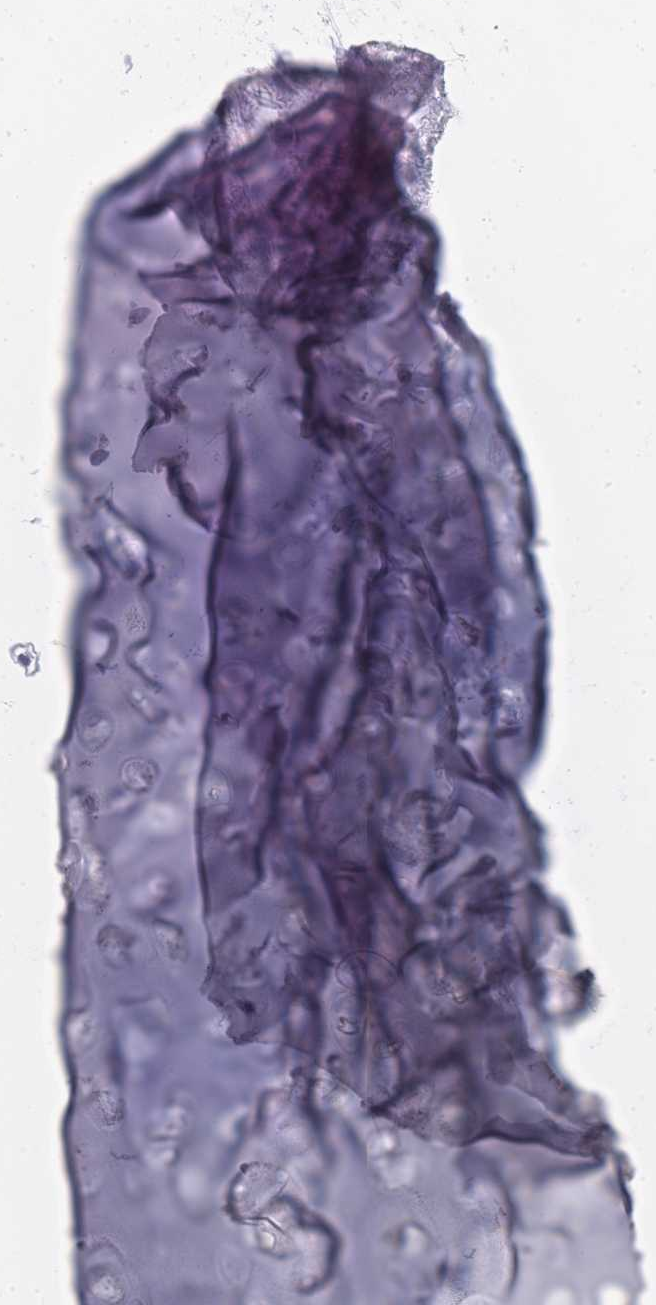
{"staining": {"intensity": "negative", "quantity": "none", "location": "none"}, "tissue": "adipose tissue", "cell_type": "Adipocytes", "image_type": "normal", "snomed": [{"axis": "morphology", "description": "Normal tissue, NOS"}, {"axis": "topography", "description": "Cartilage tissue"}, {"axis": "topography", "description": "Bronchus"}], "caption": "IHC photomicrograph of benign adipose tissue stained for a protein (brown), which exhibits no positivity in adipocytes.", "gene": "IMPG1", "patient": {"sex": "male", "age": 56}}